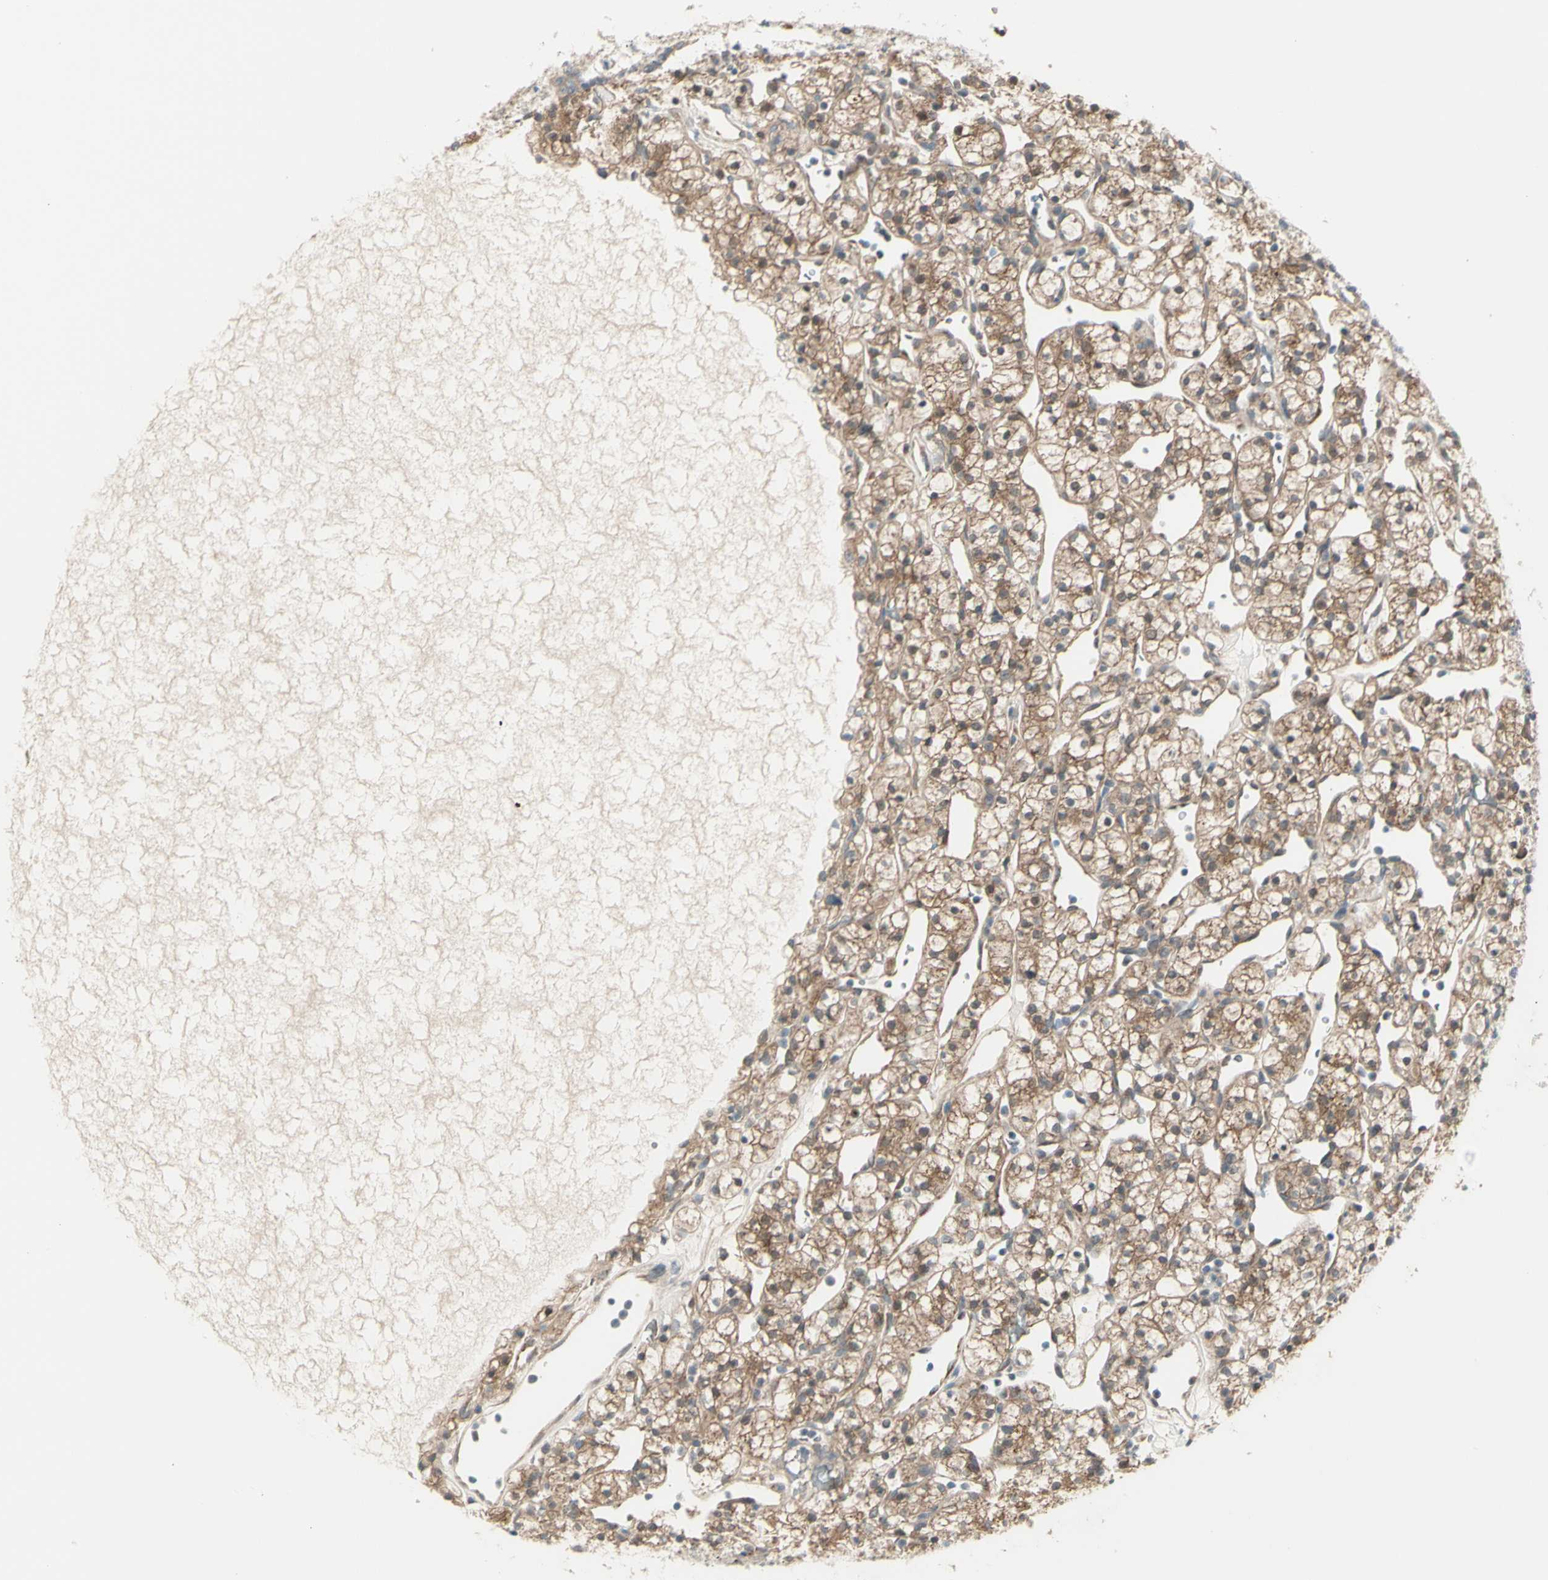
{"staining": {"intensity": "moderate", "quantity": ">75%", "location": "cytoplasmic/membranous"}, "tissue": "renal cancer", "cell_type": "Tumor cells", "image_type": "cancer", "snomed": [{"axis": "morphology", "description": "Adenocarcinoma, NOS"}, {"axis": "topography", "description": "Kidney"}], "caption": "Immunohistochemistry (IHC) histopathology image of neoplastic tissue: adenocarcinoma (renal) stained using immunohistochemistry demonstrates medium levels of moderate protein expression localized specifically in the cytoplasmic/membranous of tumor cells, appearing as a cytoplasmic/membranous brown color.", "gene": "NAXD", "patient": {"sex": "female", "age": 60}}